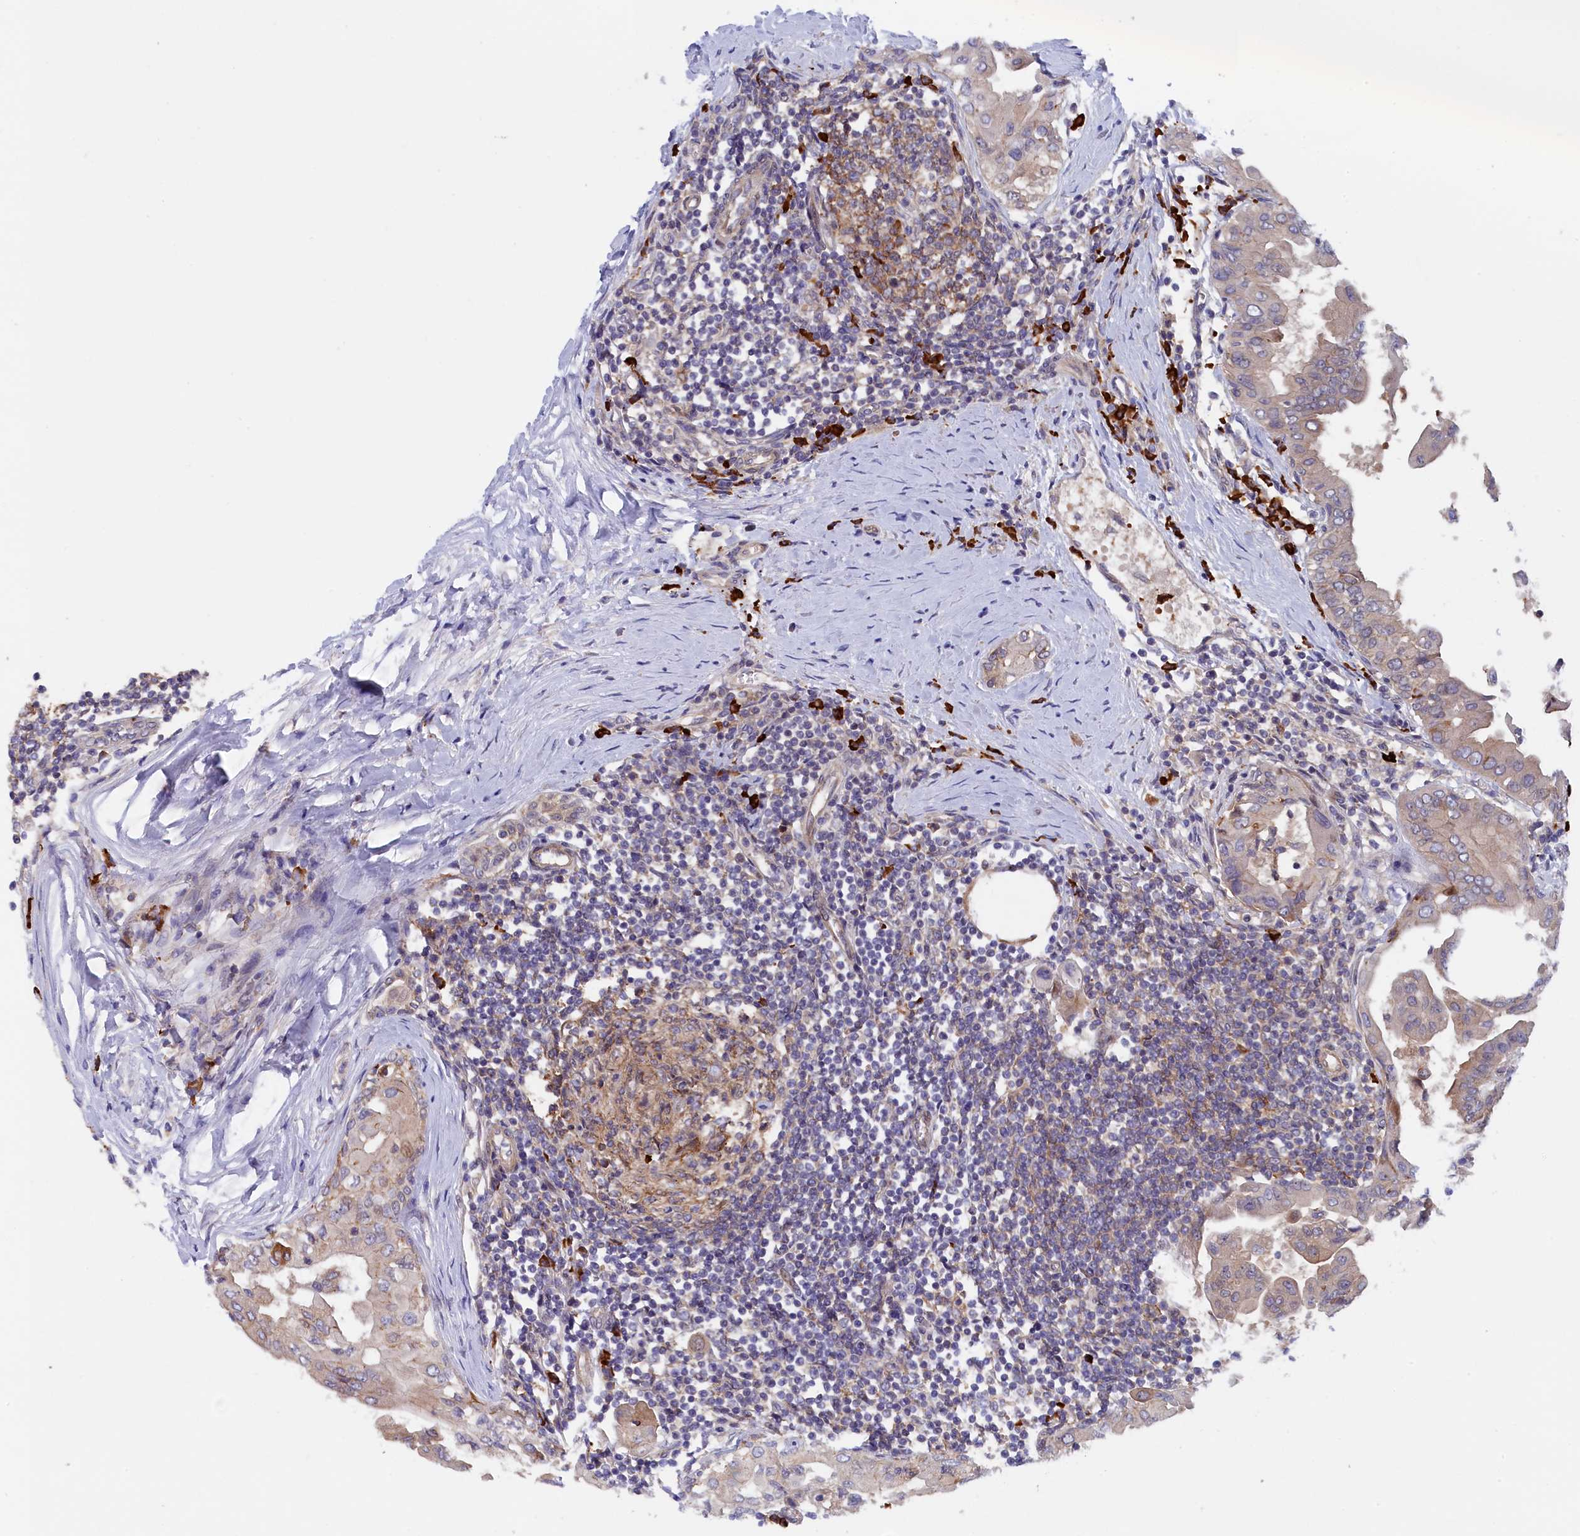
{"staining": {"intensity": "weak", "quantity": ">75%", "location": "cytoplasmic/membranous"}, "tissue": "thyroid cancer", "cell_type": "Tumor cells", "image_type": "cancer", "snomed": [{"axis": "morphology", "description": "Papillary adenocarcinoma, NOS"}, {"axis": "topography", "description": "Thyroid gland"}], "caption": "Papillary adenocarcinoma (thyroid) stained with a protein marker shows weak staining in tumor cells.", "gene": "JPT2", "patient": {"sex": "male", "age": 33}}